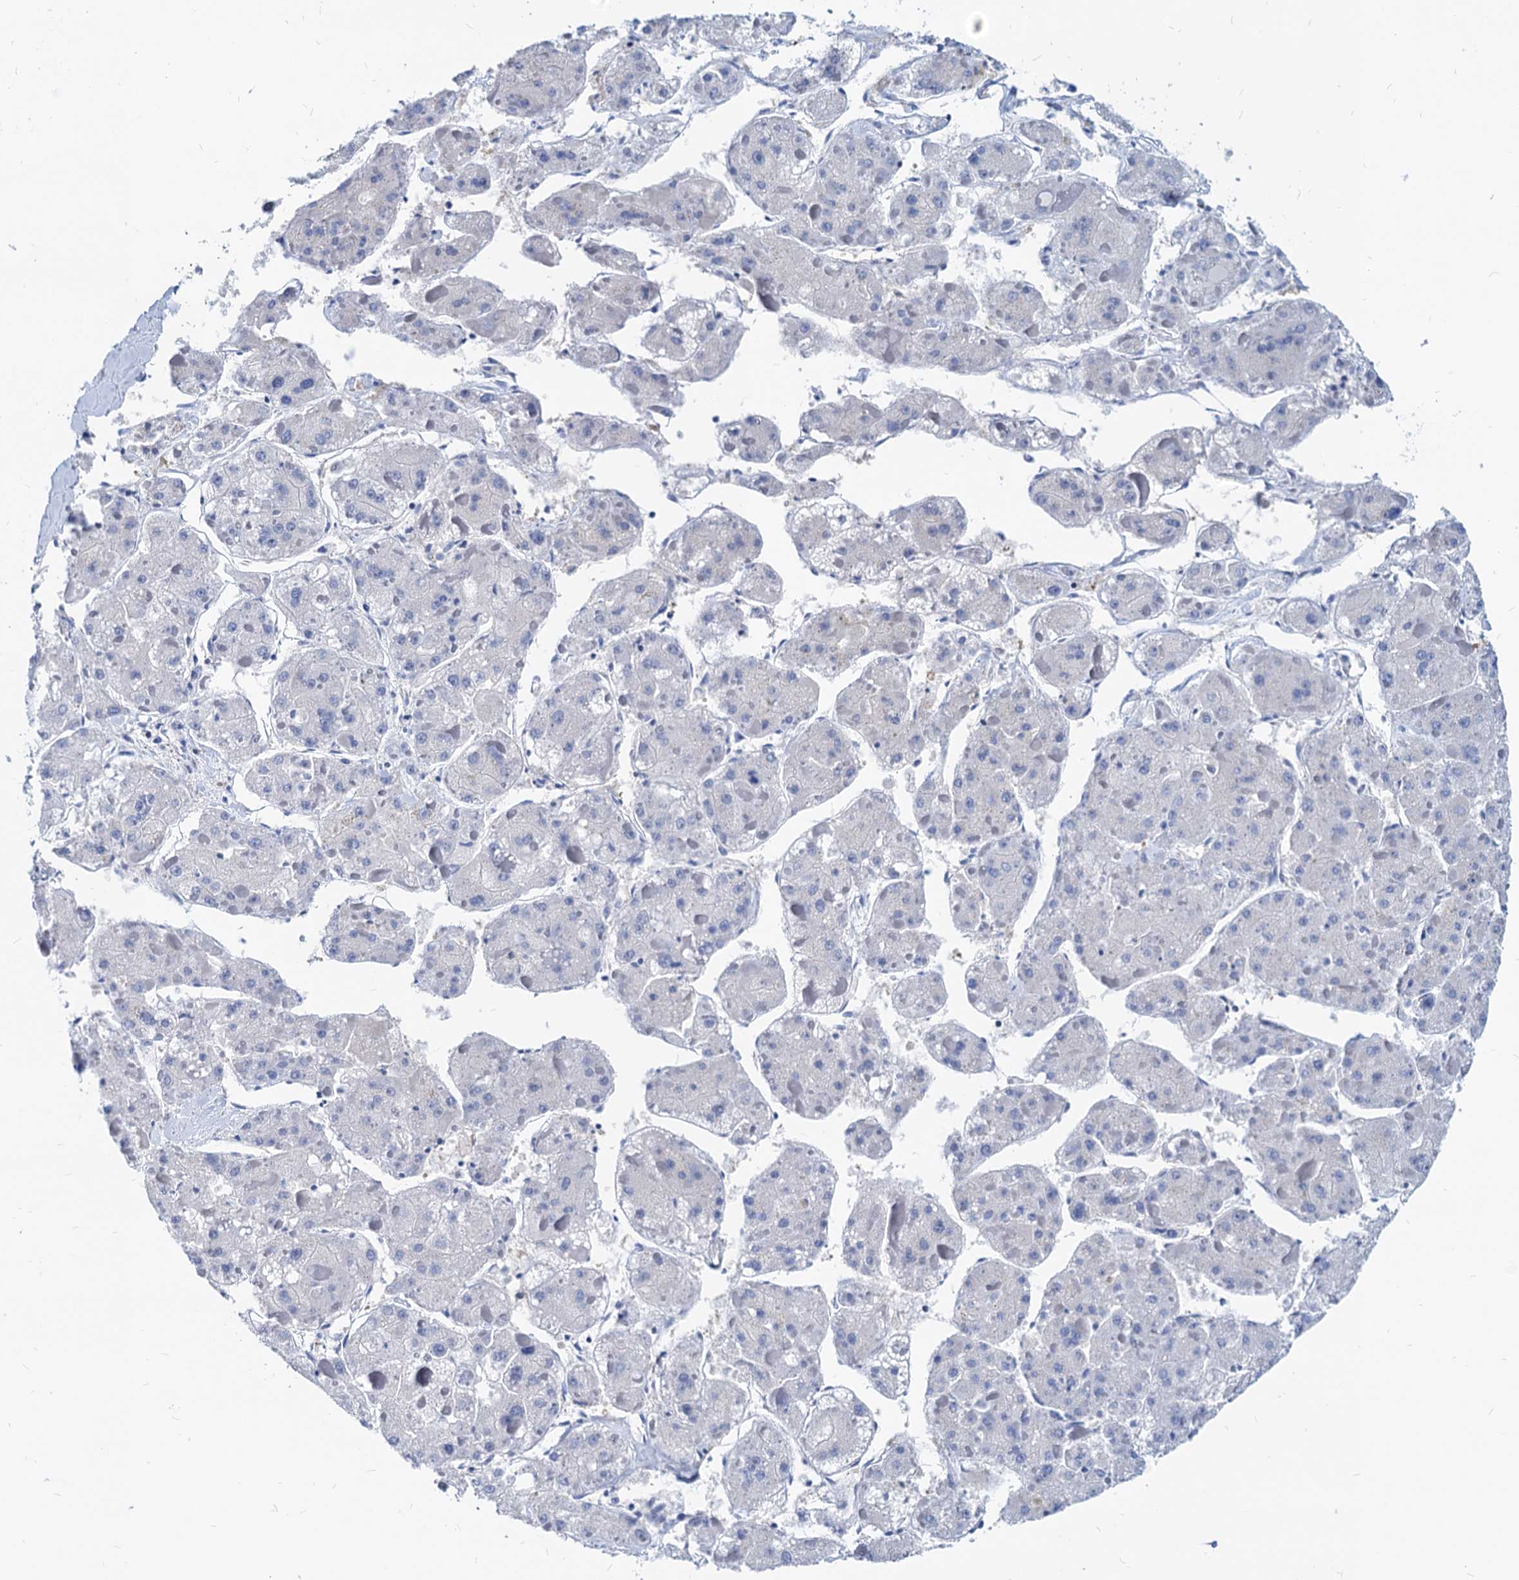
{"staining": {"intensity": "negative", "quantity": "none", "location": "none"}, "tissue": "liver cancer", "cell_type": "Tumor cells", "image_type": "cancer", "snomed": [{"axis": "morphology", "description": "Carcinoma, Hepatocellular, NOS"}, {"axis": "topography", "description": "Liver"}], "caption": "Immunohistochemistry (IHC) image of human liver hepatocellular carcinoma stained for a protein (brown), which exhibits no positivity in tumor cells.", "gene": "LCP2", "patient": {"sex": "female", "age": 73}}